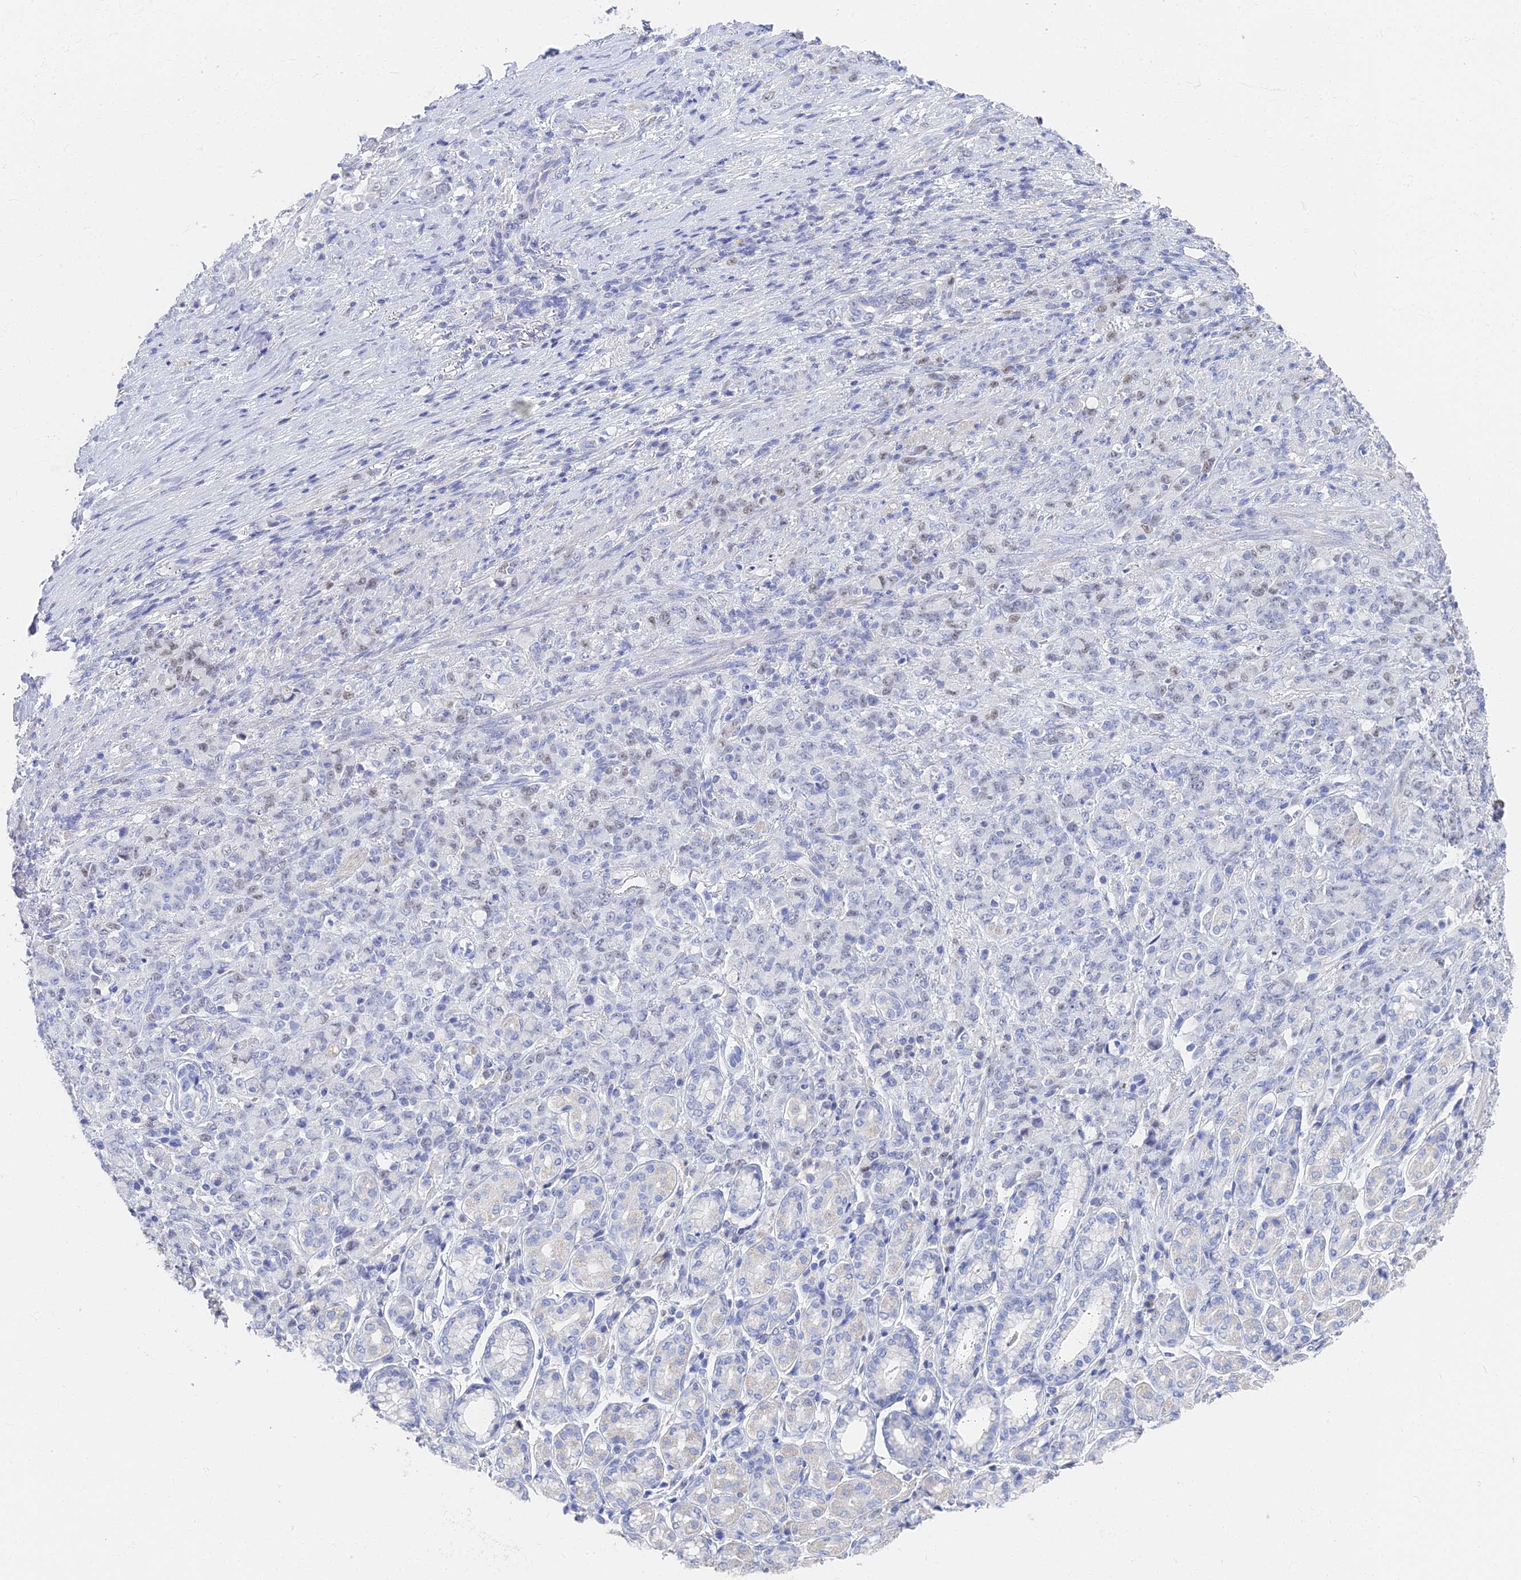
{"staining": {"intensity": "weak", "quantity": "25%-75%", "location": "nuclear"}, "tissue": "stomach cancer", "cell_type": "Tumor cells", "image_type": "cancer", "snomed": [{"axis": "morphology", "description": "Adenocarcinoma, NOS"}, {"axis": "topography", "description": "Stomach"}], "caption": "Tumor cells reveal weak nuclear expression in about 25%-75% of cells in stomach cancer.", "gene": "MCM2", "patient": {"sex": "female", "age": 79}}